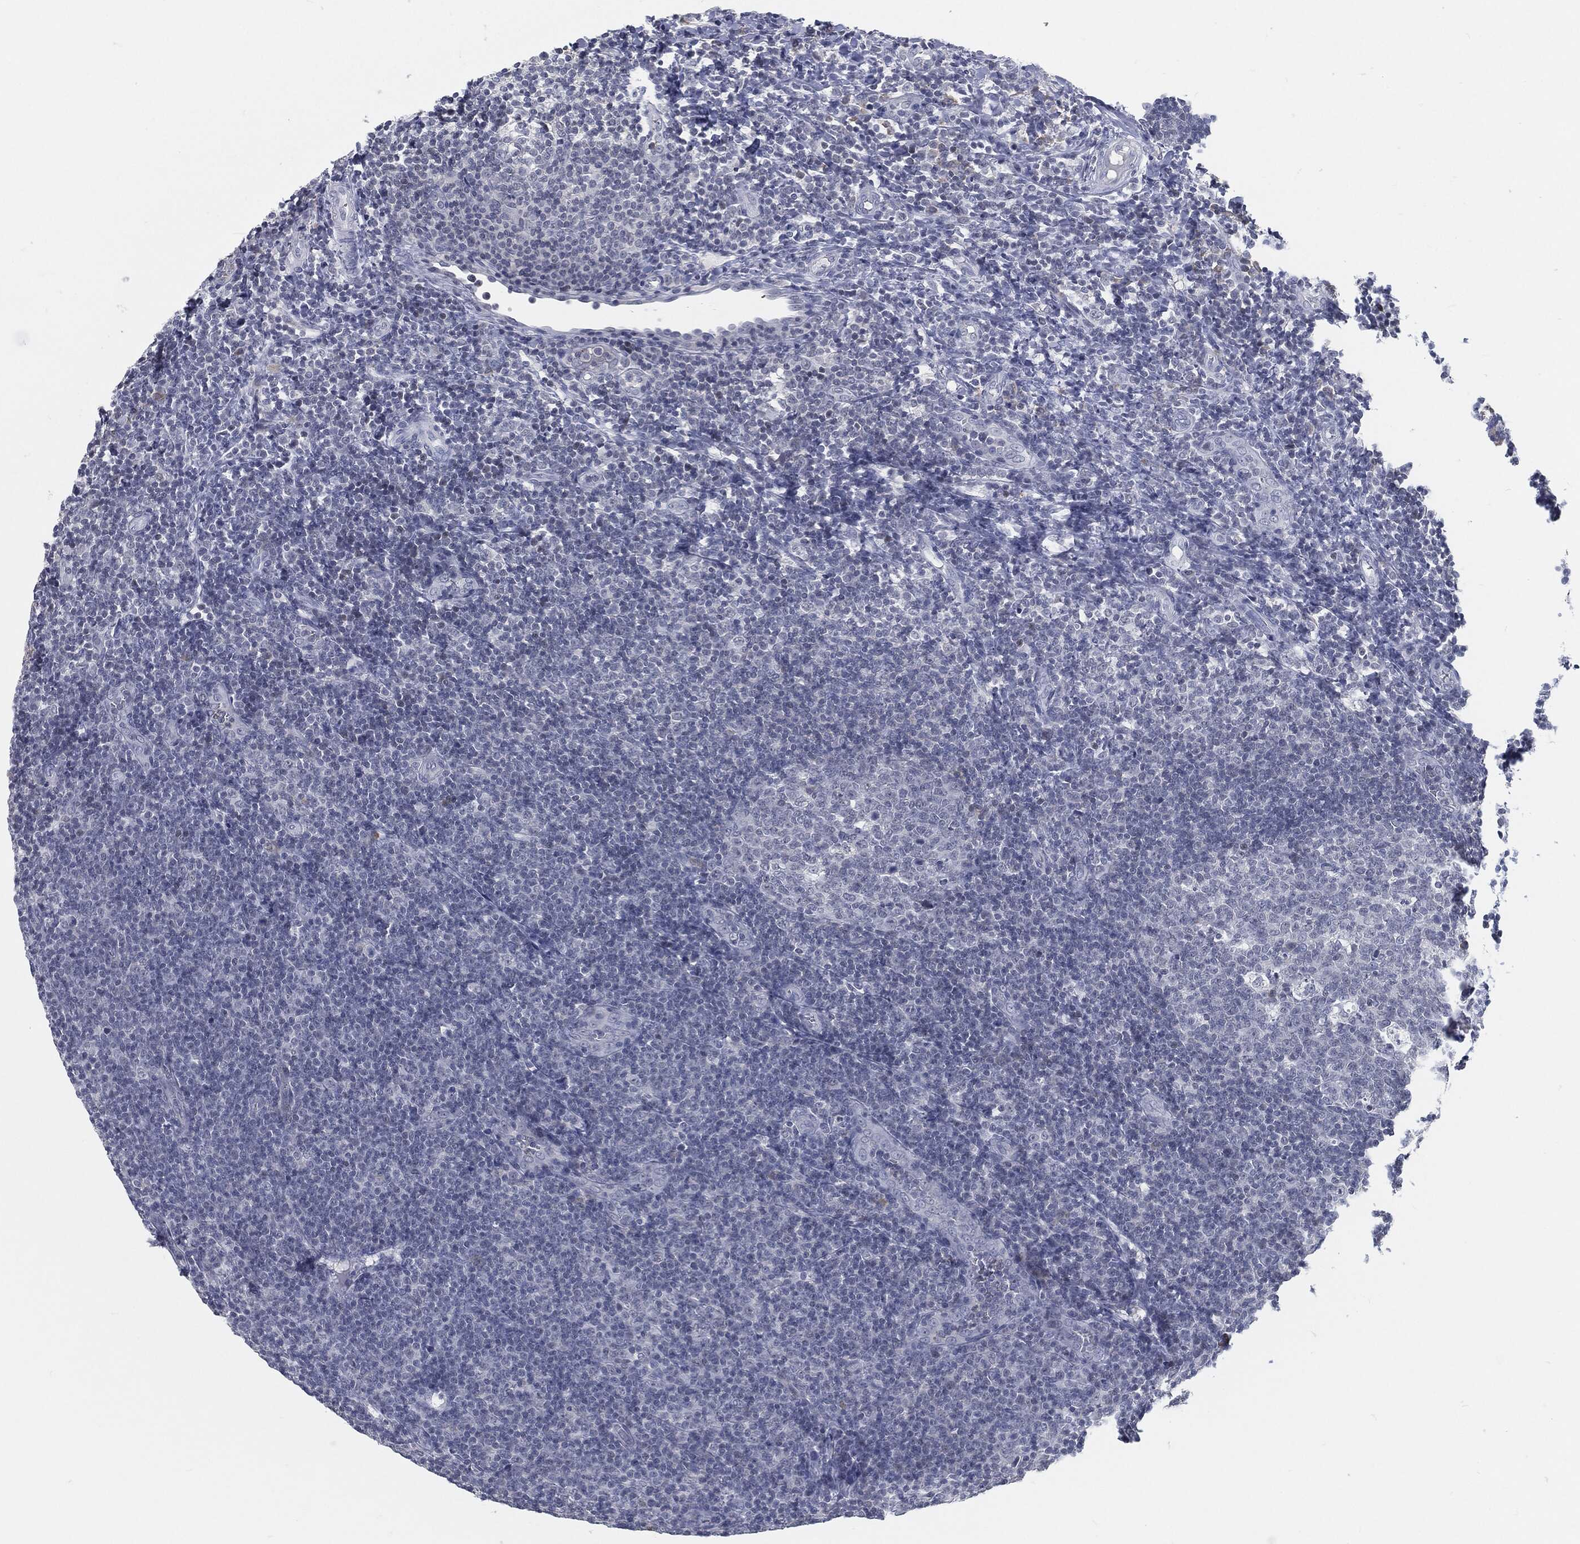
{"staining": {"intensity": "negative", "quantity": "none", "location": "none"}, "tissue": "tonsil", "cell_type": "Germinal center cells", "image_type": "normal", "snomed": [{"axis": "morphology", "description": "Normal tissue, NOS"}, {"axis": "topography", "description": "Tonsil"}], "caption": "Protein analysis of benign tonsil exhibits no significant expression in germinal center cells.", "gene": "PROM1", "patient": {"sex": "female", "age": 5}}